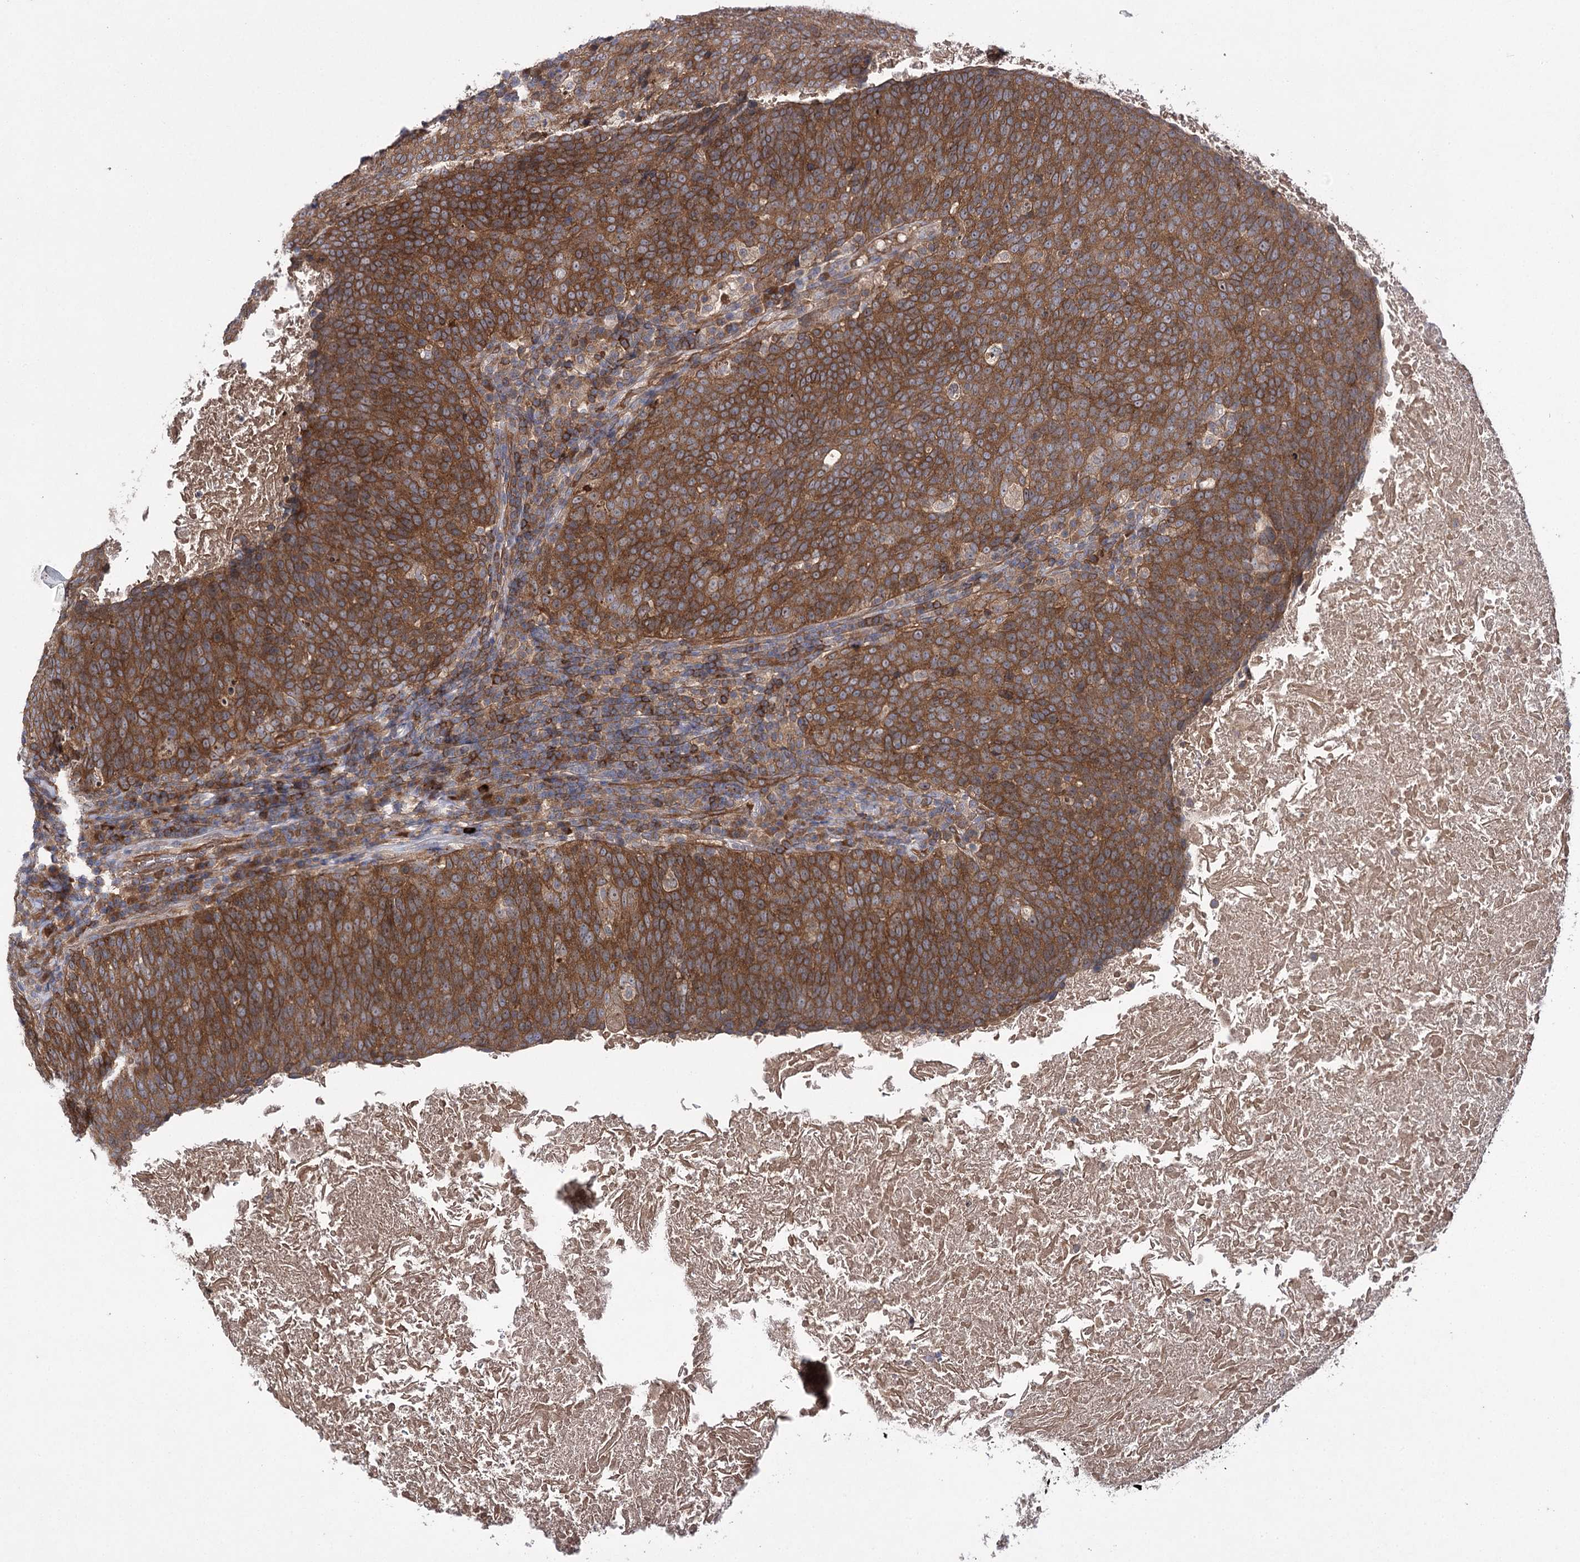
{"staining": {"intensity": "strong", "quantity": ">75%", "location": "cytoplasmic/membranous"}, "tissue": "head and neck cancer", "cell_type": "Tumor cells", "image_type": "cancer", "snomed": [{"axis": "morphology", "description": "Squamous cell carcinoma, NOS"}, {"axis": "morphology", "description": "Squamous cell carcinoma, metastatic, NOS"}, {"axis": "topography", "description": "Lymph node"}, {"axis": "topography", "description": "Head-Neck"}], "caption": "IHC of head and neck cancer exhibits high levels of strong cytoplasmic/membranous expression in approximately >75% of tumor cells.", "gene": "BCR", "patient": {"sex": "male", "age": 62}}